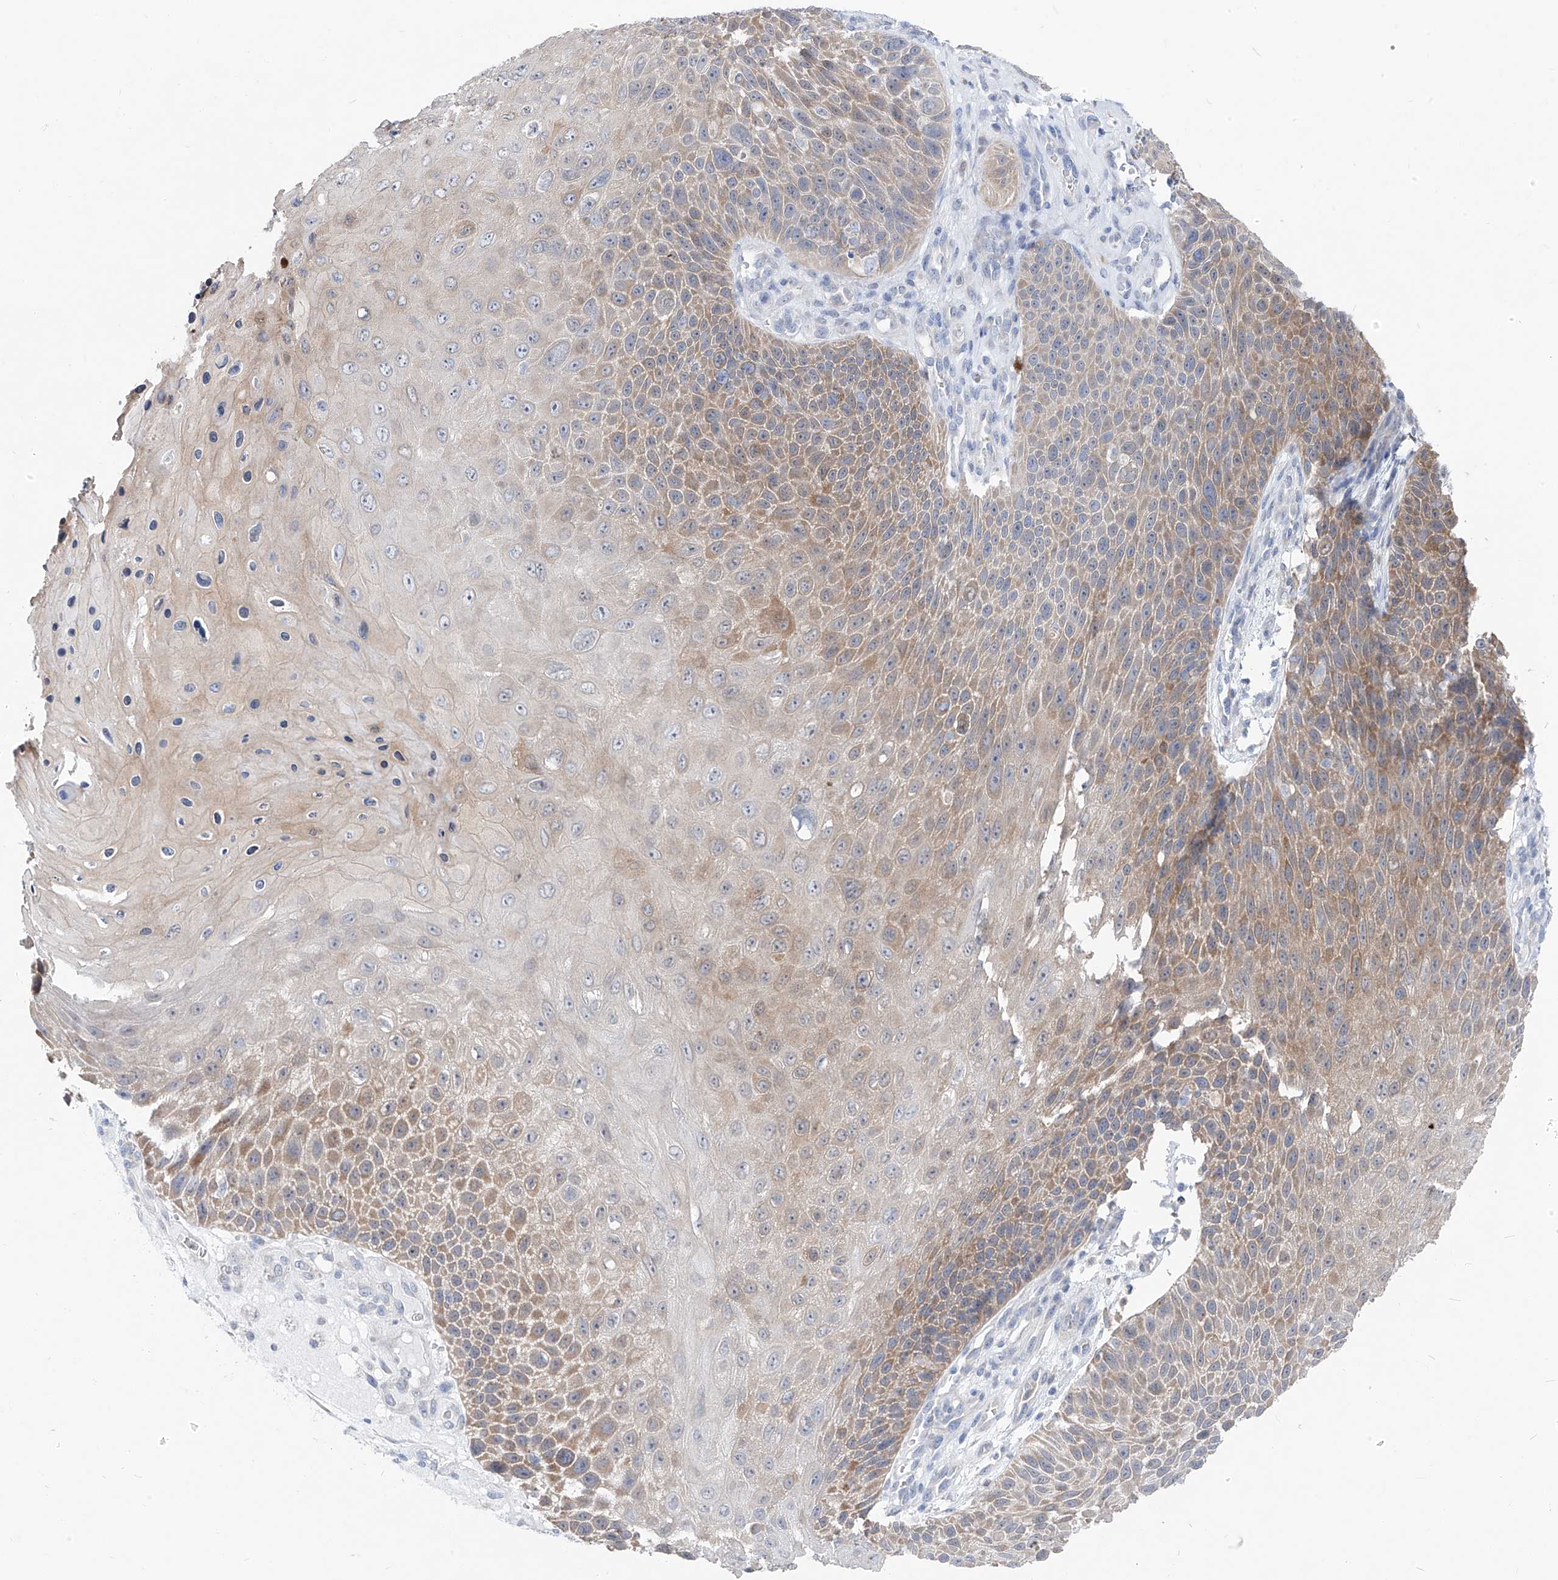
{"staining": {"intensity": "moderate", "quantity": "25%-75%", "location": "cytoplasmic/membranous"}, "tissue": "skin cancer", "cell_type": "Tumor cells", "image_type": "cancer", "snomed": [{"axis": "morphology", "description": "Squamous cell carcinoma, NOS"}, {"axis": "topography", "description": "Skin"}], "caption": "The immunohistochemical stain highlights moderate cytoplasmic/membranous positivity in tumor cells of skin cancer tissue.", "gene": "UFL1", "patient": {"sex": "female", "age": 88}}